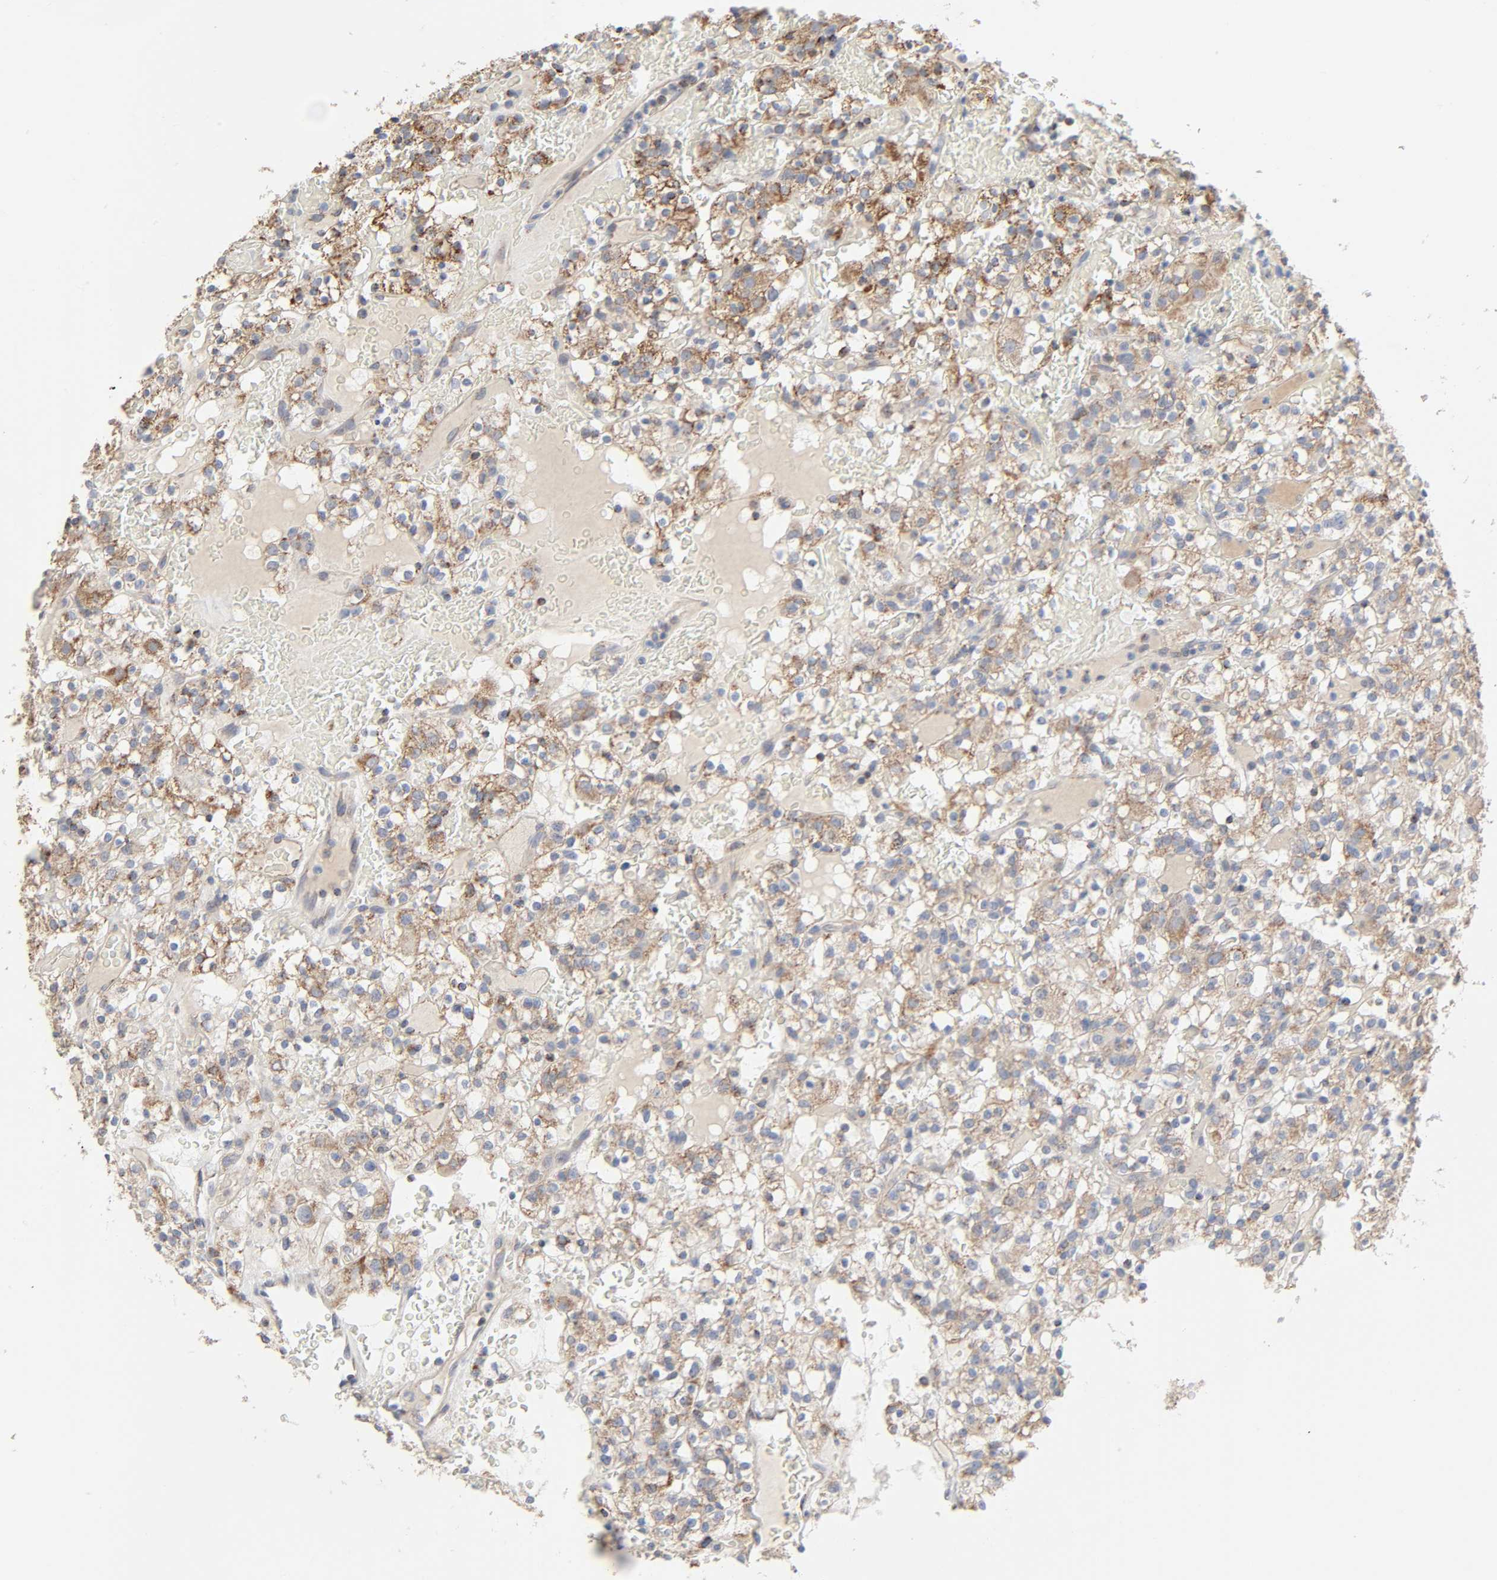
{"staining": {"intensity": "moderate", "quantity": ">75%", "location": "cytoplasmic/membranous"}, "tissue": "renal cancer", "cell_type": "Tumor cells", "image_type": "cancer", "snomed": [{"axis": "morphology", "description": "Normal tissue, NOS"}, {"axis": "morphology", "description": "Adenocarcinoma, NOS"}, {"axis": "topography", "description": "Kidney"}], "caption": "This image reveals IHC staining of human adenocarcinoma (renal), with medium moderate cytoplasmic/membranous staining in about >75% of tumor cells.", "gene": "SYT16", "patient": {"sex": "female", "age": 72}}